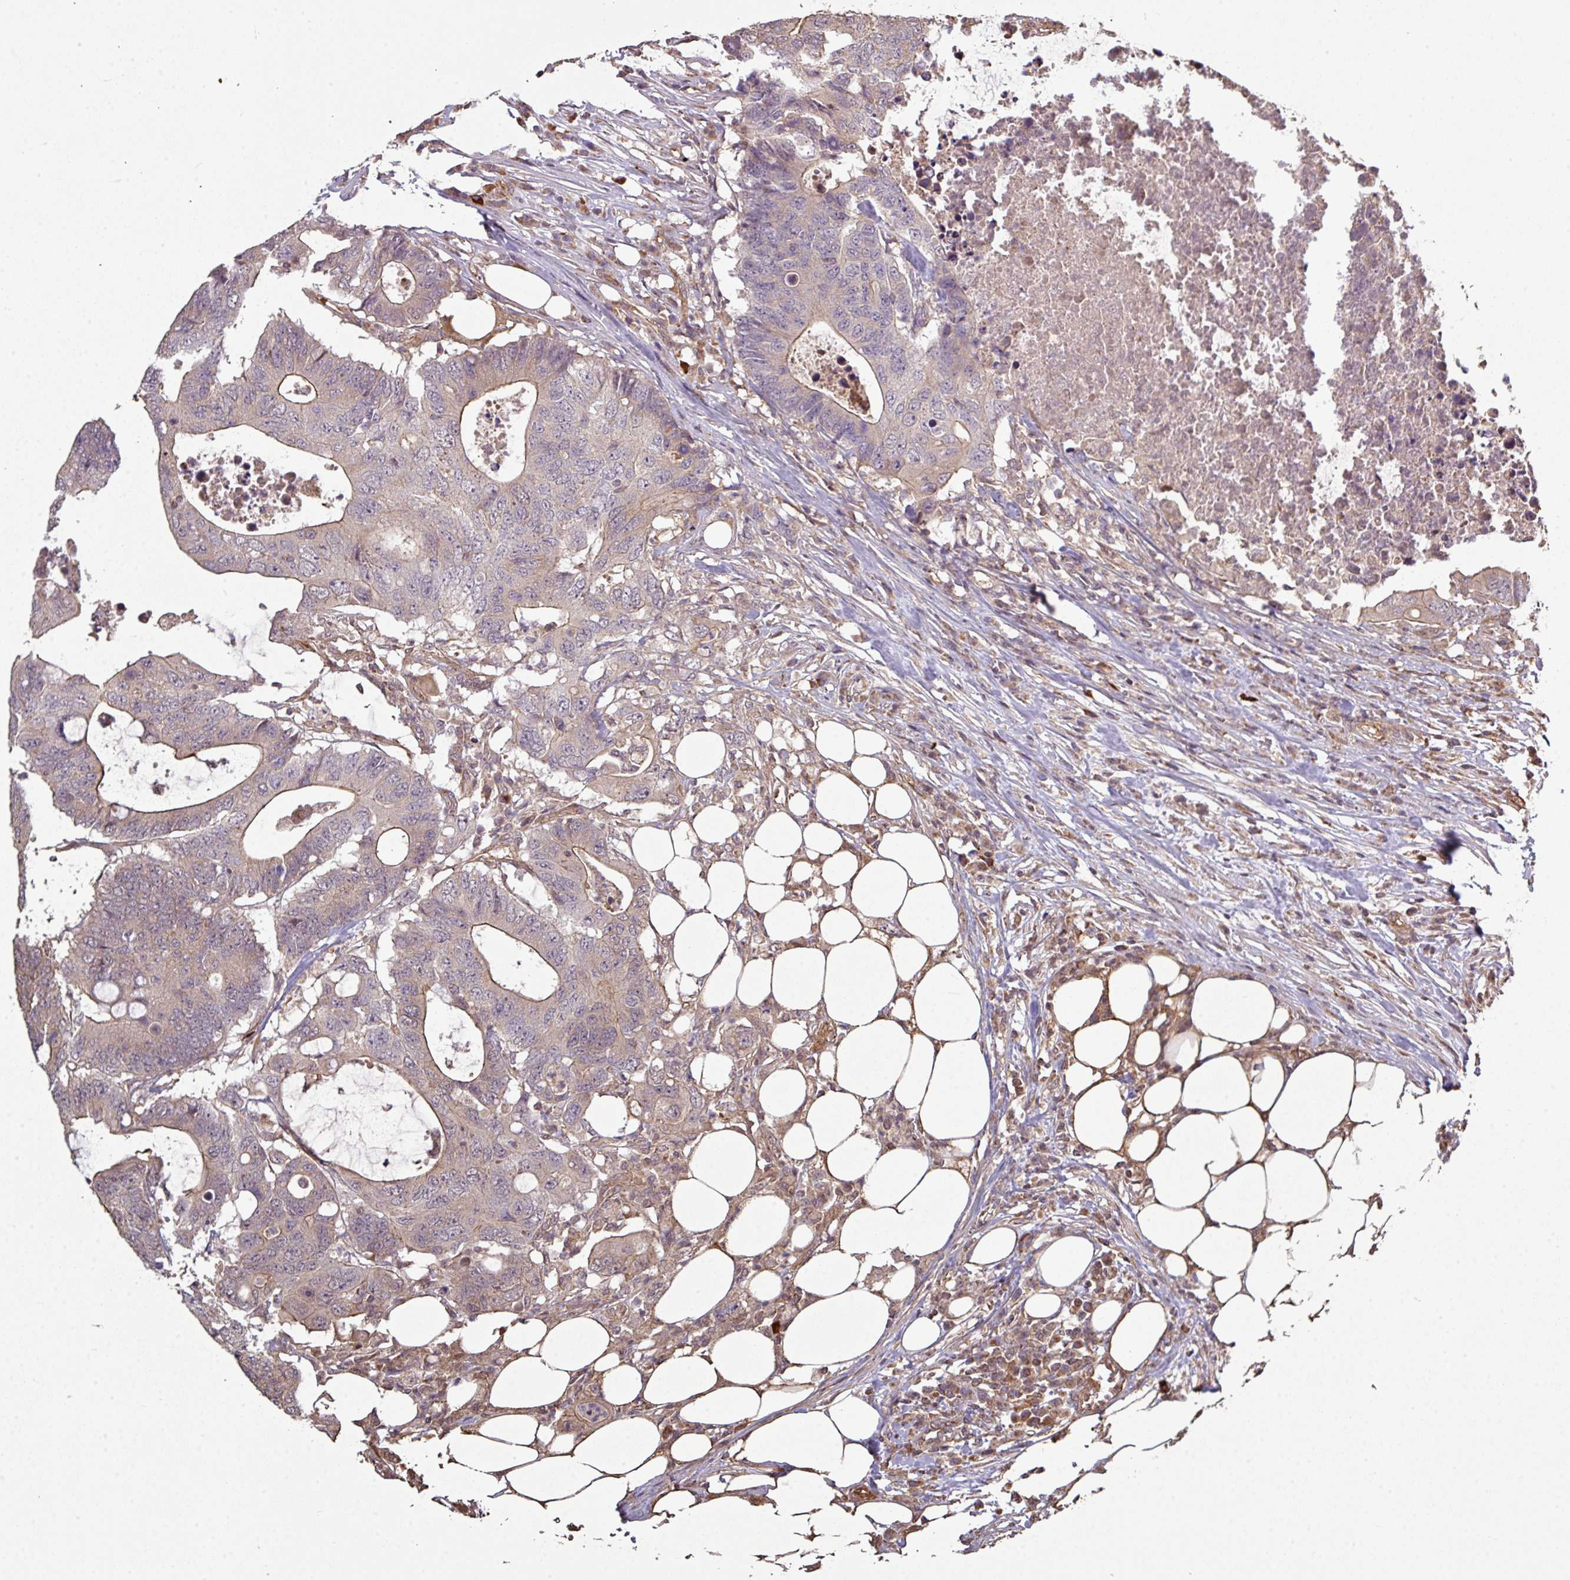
{"staining": {"intensity": "weak", "quantity": "<25%", "location": "cytoplasmic/membranous"}, "tissue": "colorectal cancer", "cell_type": "Tumor cells", "image_type": "cancer", "snomed": [{"axis": "morphology", "description": "Adenocarcinoma, NOS"}, {"axis": "topography", "description": "Colon"}], "caption": "A photomicrograph of adenocarcinoma (colorectal) stained for a protein reveals no brown staining in tumor cells.", "gene": "NHSL2", "patient": {"sex": "male", "age": 71}}